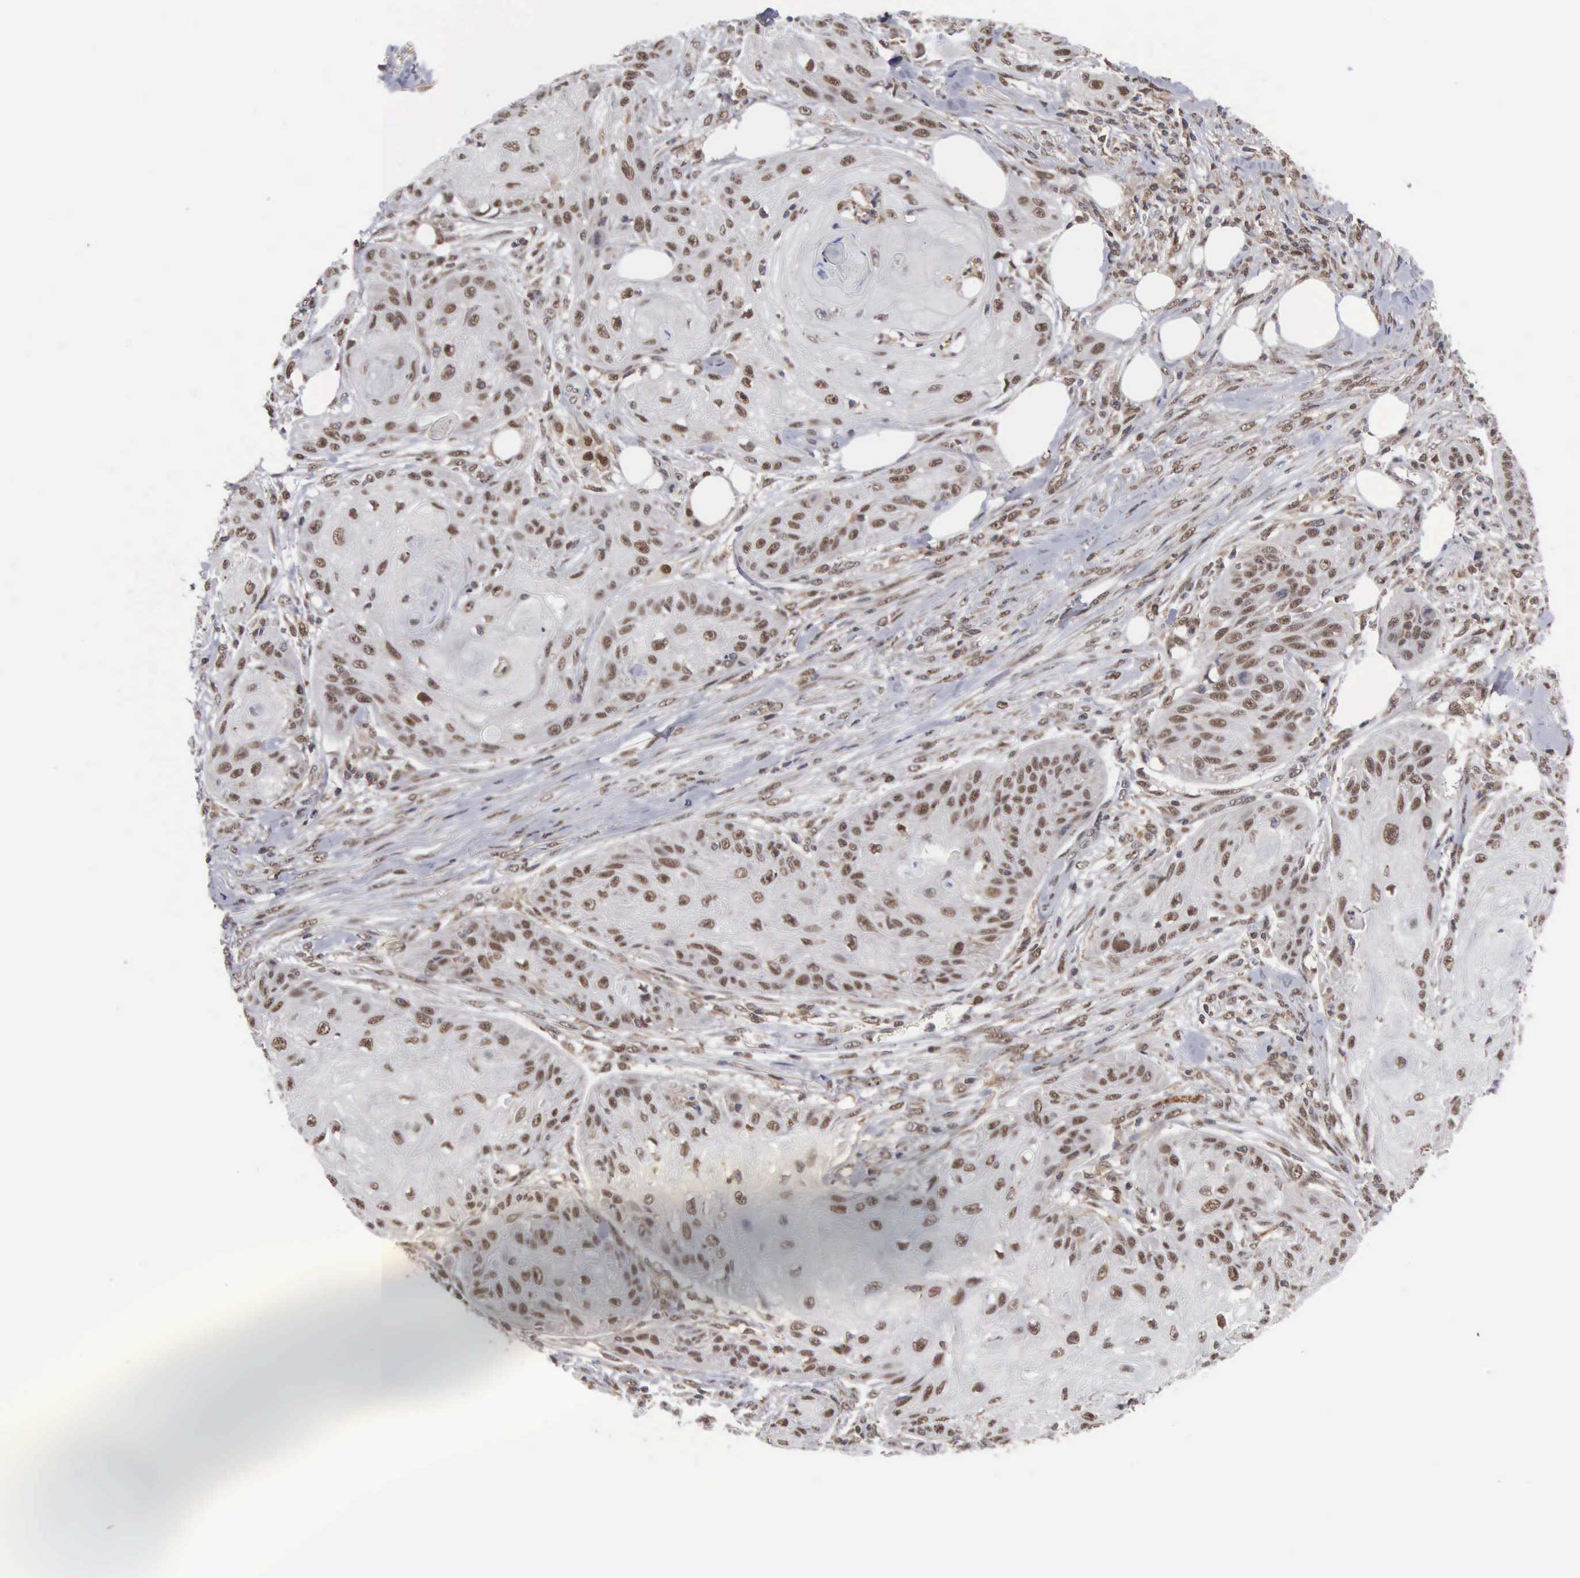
{"staining": {"intensity": "moderate", "quantity": "25%-75%", "location": "nuclear"}, "tissue": "skin cancer", "cell_type": "Tumor cells", "image_type": "cancer", "snomed": [{"axis": "morphology", "description": "Squamous cell carcinoma, NOS"}, {"axis": "topography", "description": "Skin"}], "caption": "Approximately 25%-75% of tumor cells in skin cancer exhibit moderate nuclear protein positivity as visualized by brown immunohistochemical staining.", "gene": "TRMT5", "patient": {"sex": "female", "age": 88}}